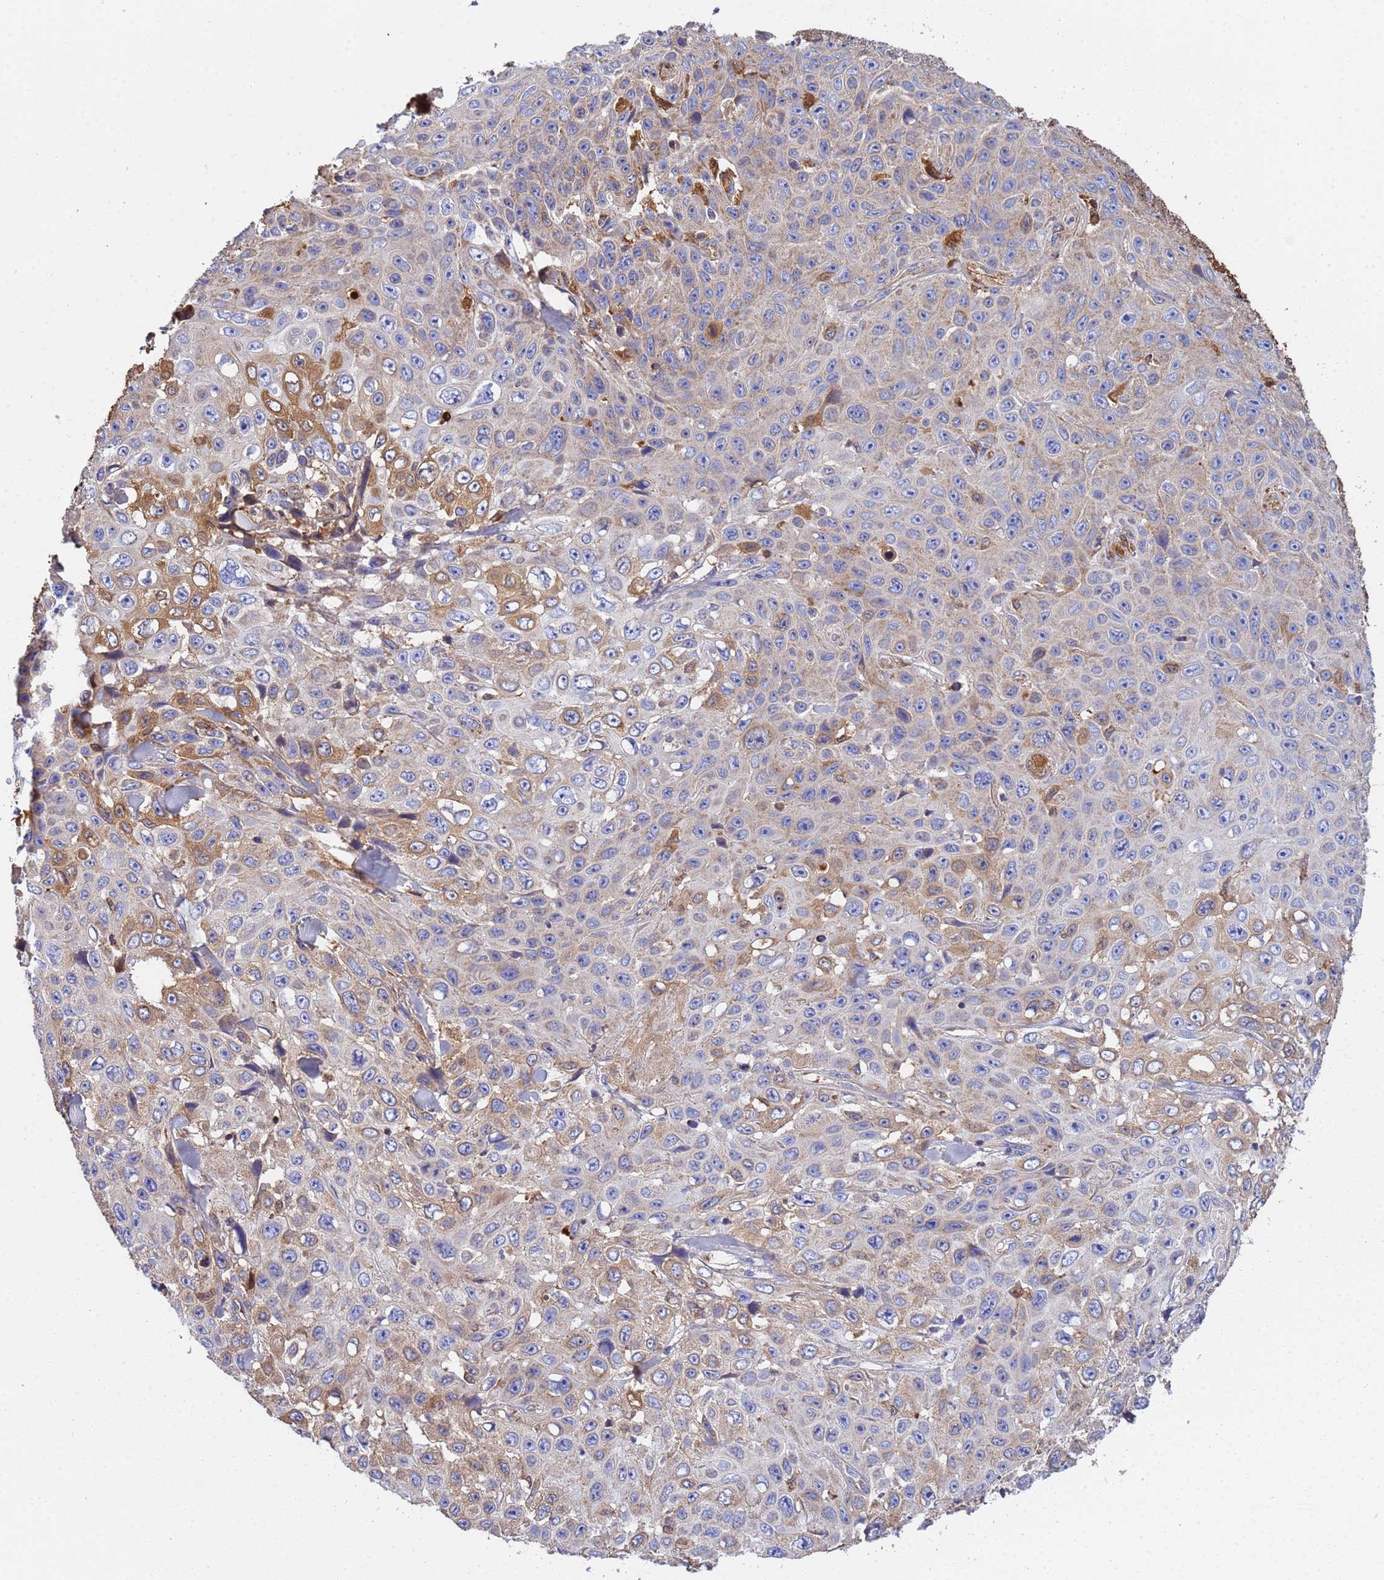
{"staining": {"intensity": "moderate", "quantity": "<25%", "location": "cytoplasmic/membranous"}, "tissue": "skin cancer", "cell_type": "Tumor cells", "image_type": "cancer", "snomed": [{"axis": "morphology", "description": "Squamous cell carcinoma, NOS"}, {"axis": "topography", "description": "Skin"}], "caption": "A high-resolution photomicrograph shows IHC staining of skin cancer (squamous cell carcinoma), which reveals moderate cytoplasmic/membranous positivity in approximately <25% of tumor cells.", "gene": "GLUD1", "patient": {"sex": "male", "age": 82}}